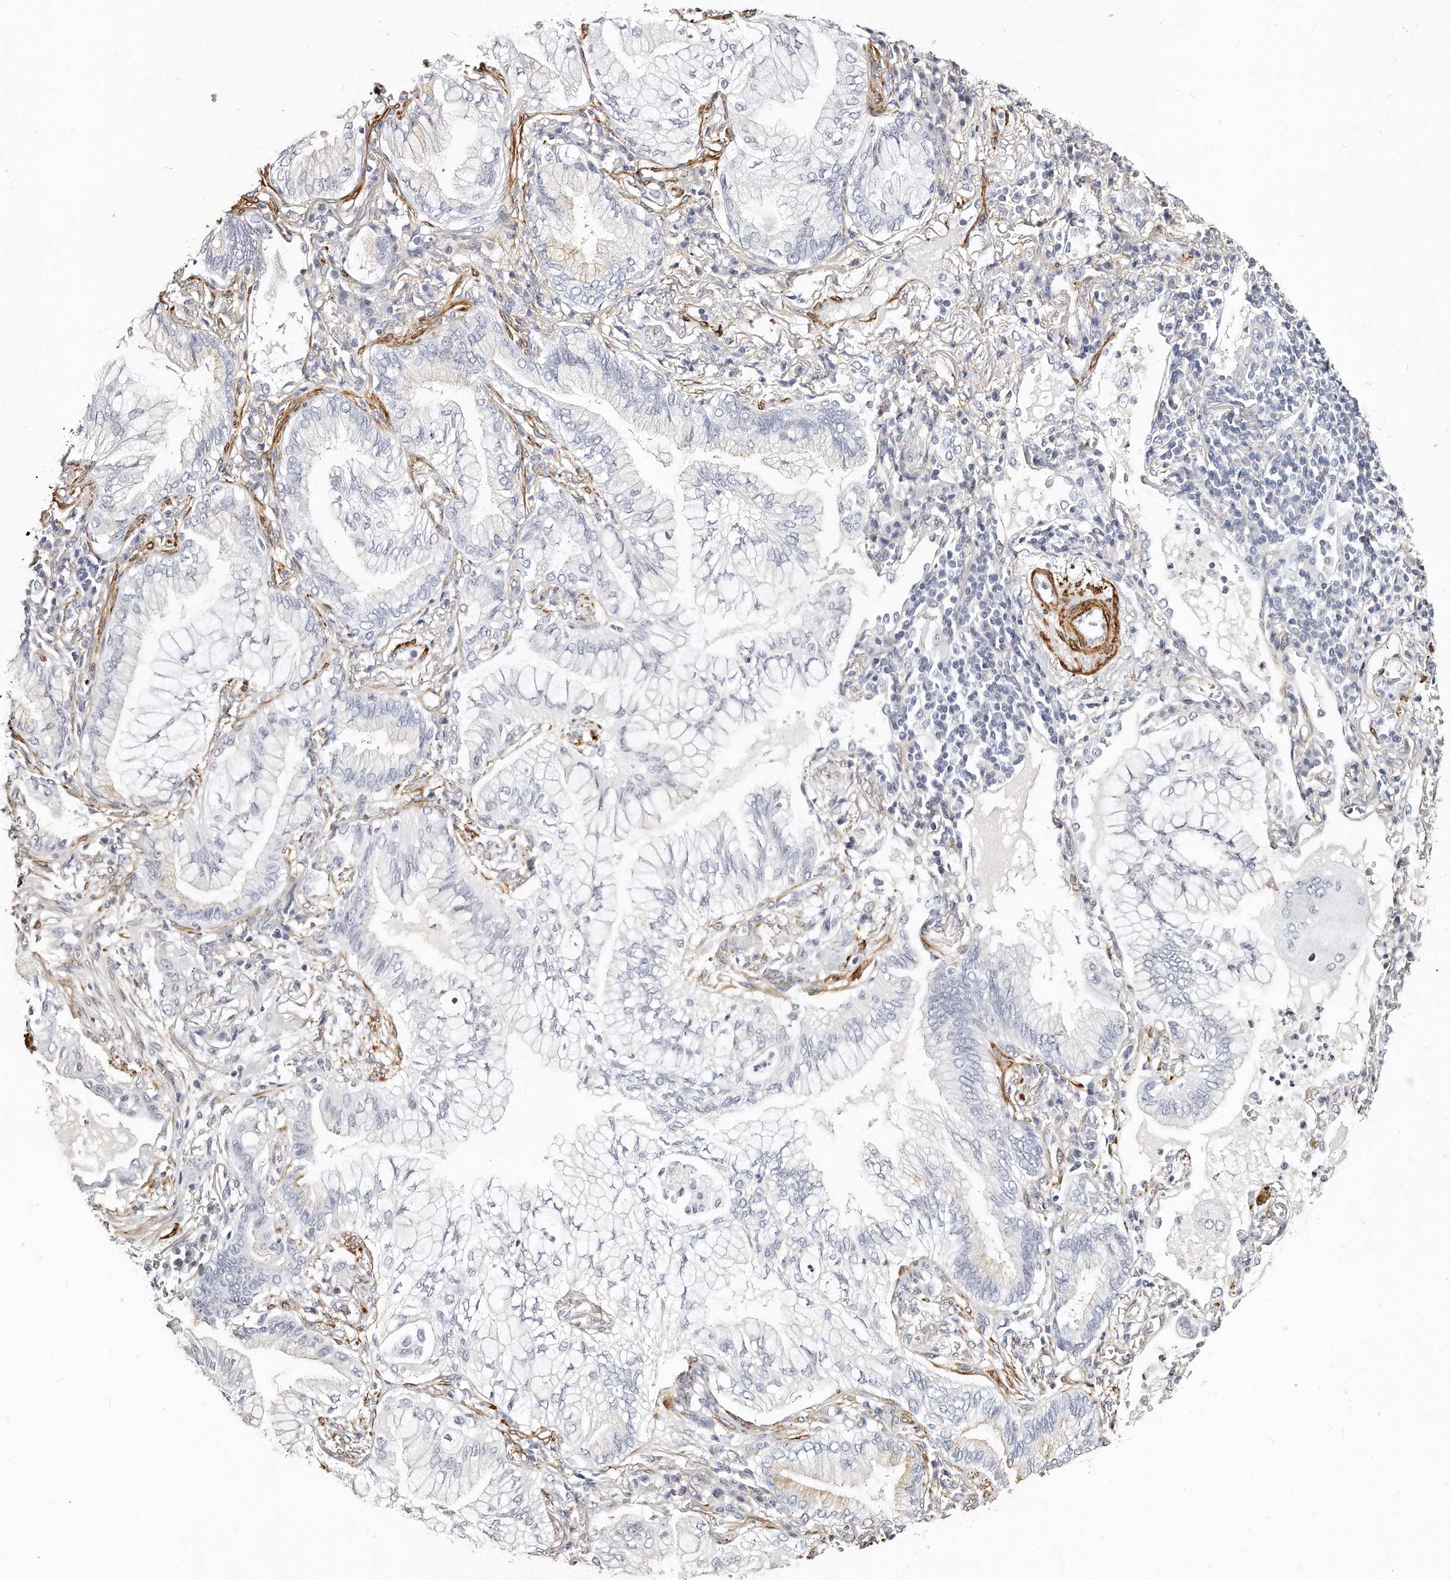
{"staining": {"intensity": "negative", "quantity": "none", "location": "none"}, "tissue": "lung cancer", "cell_type": "Tumor cells", "image_type": "cancer", "snomed": [{"axis": "morphology", "description": "Adenocarcinoma, NOS"}, {"axis": "topography", "description": "Lung"}], "caption": "The histopathology image displays no significant positivity in tumor cells of lung cancer.", "gene": "LMOD1", "patient": {"sex": "female", "age": 70}}